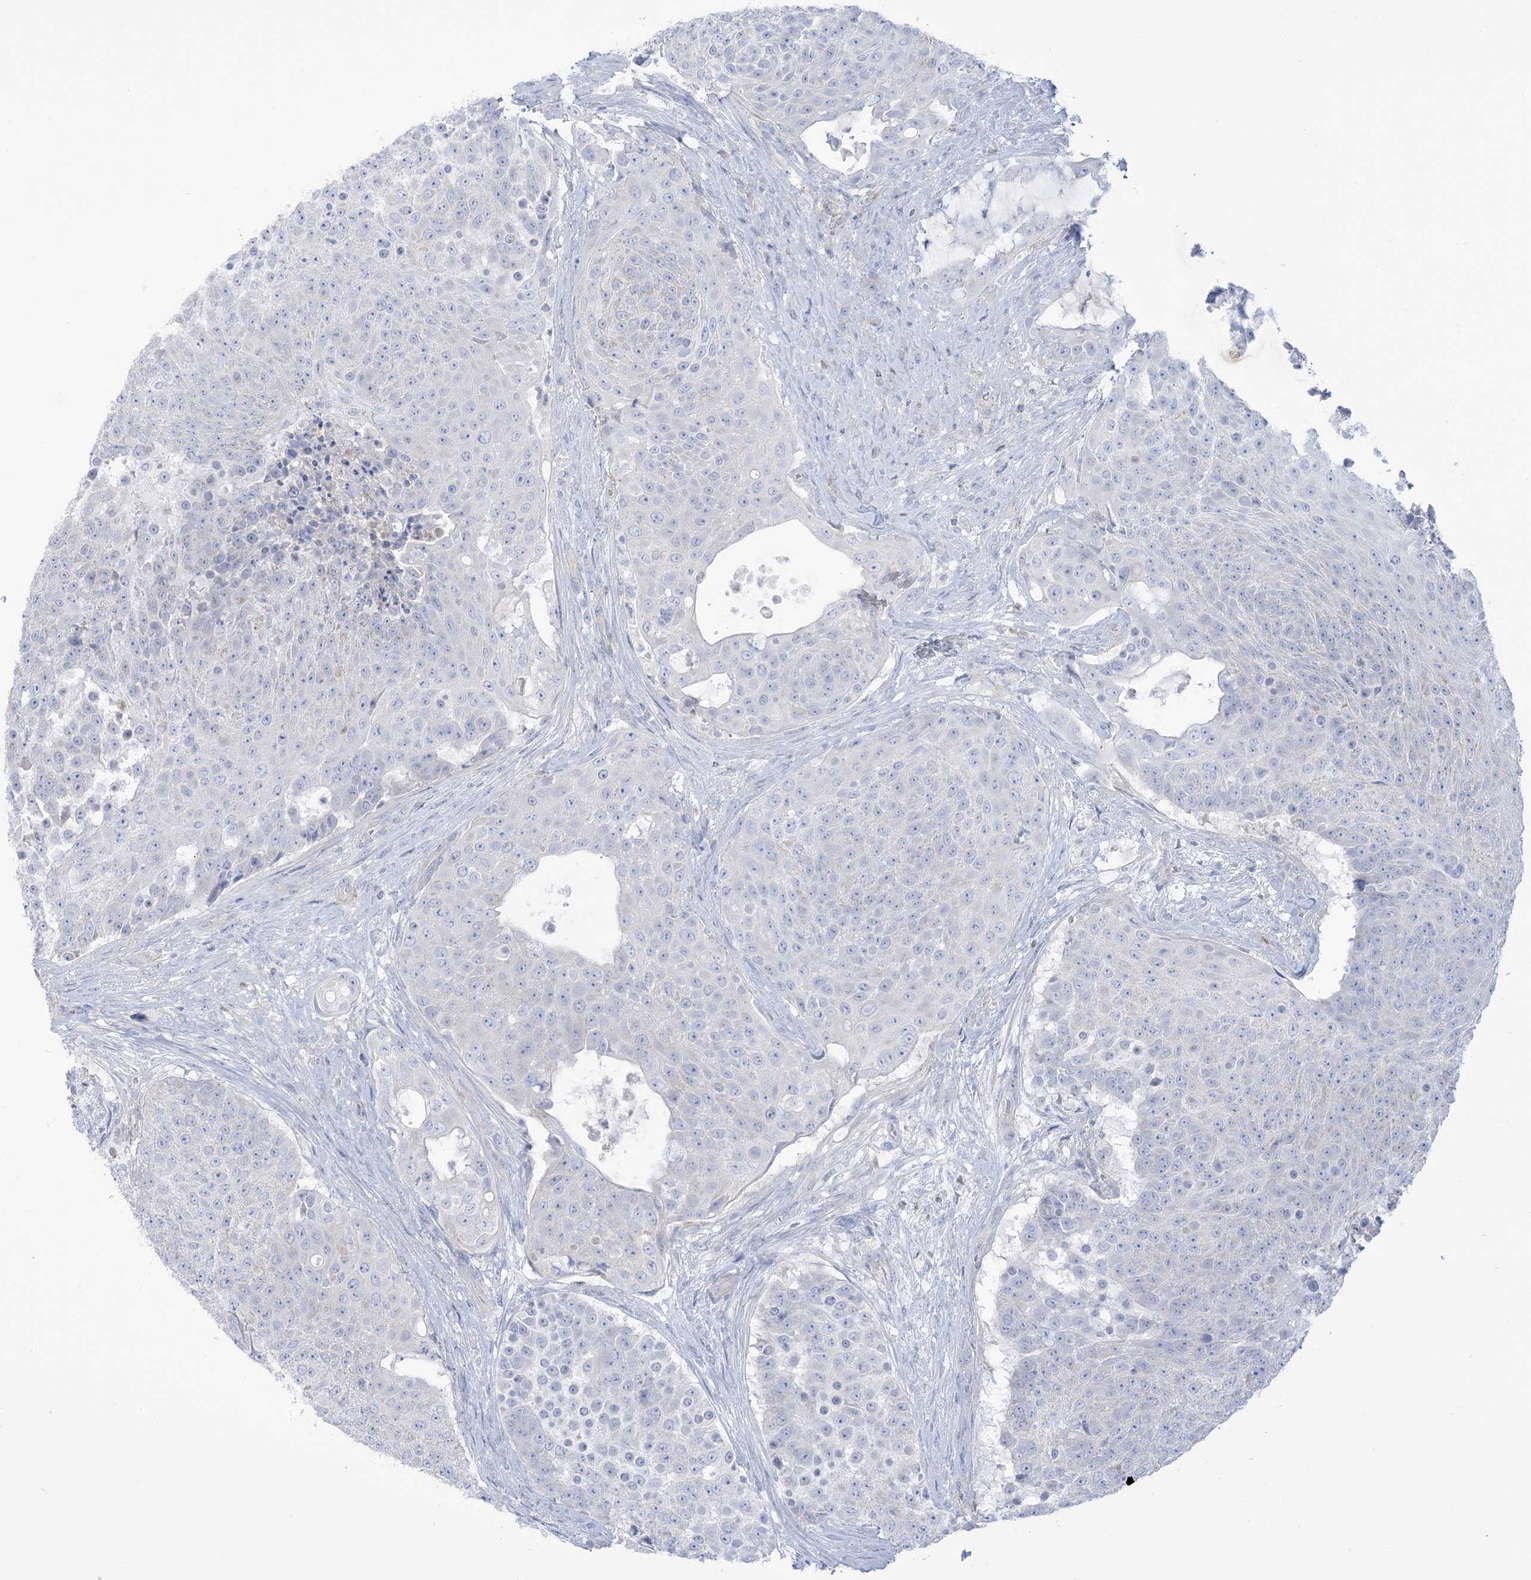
{"staining": {"intensity": "negative", "quantity": "none", "location": "none"}, "tissue": "urothelial cancer", "cell_type": "Tumor cells", "image_type": "cancer", "snomed": [{"axis": "morphology", "description": "Urothelial carcinoma, High grade"}, {"axis": "topography", "description": "Urinary bladder"}], "caption": "Immunohistochemical staining of human urothelial cancer exhibits no significant positivity in tumor cells.", "gene": "MTHFD2L", "patient": {"sex": "female", "age": 63}}